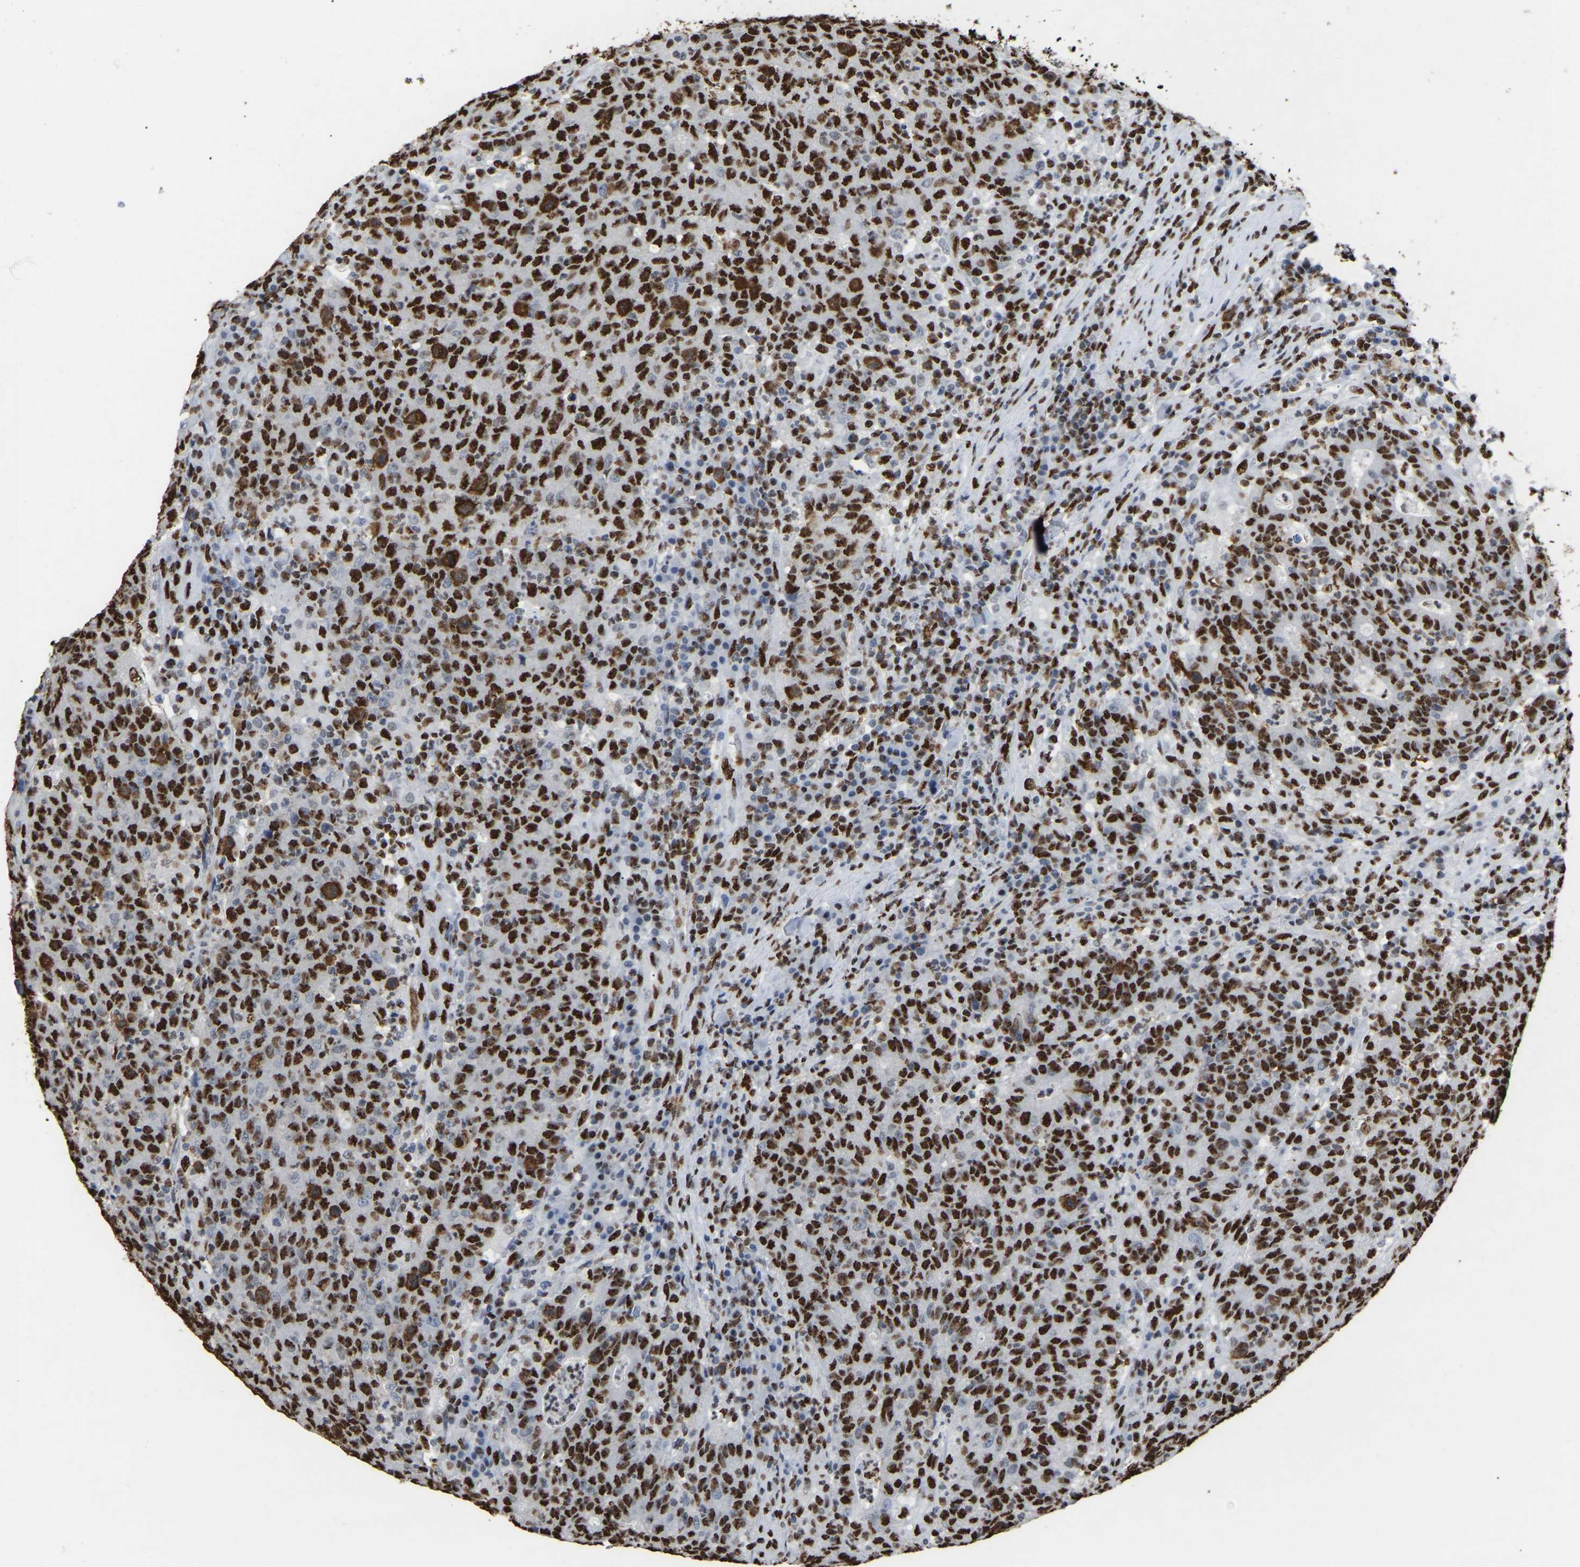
{"staining": {"intensity": "strong", "quantity": ">75%", "location": "nuclear"}, "tissue": "colorectal cancer", "cell_type": "Tumor cells", "image_type": "cancer", "snomed": [{"axis": "morphology", "description": "Adenocarcinoma, NOS"}, {"axis": "topography", "description": "Colon"}], "caption": "This photomicrograph demonstrates IHC staining of human adenocarcinoma (colorectal), with high strong nuclear expression in about >75% of tumor cells.", "gene": "RBL2", "patient": {"sex": "female", "age": 75}}